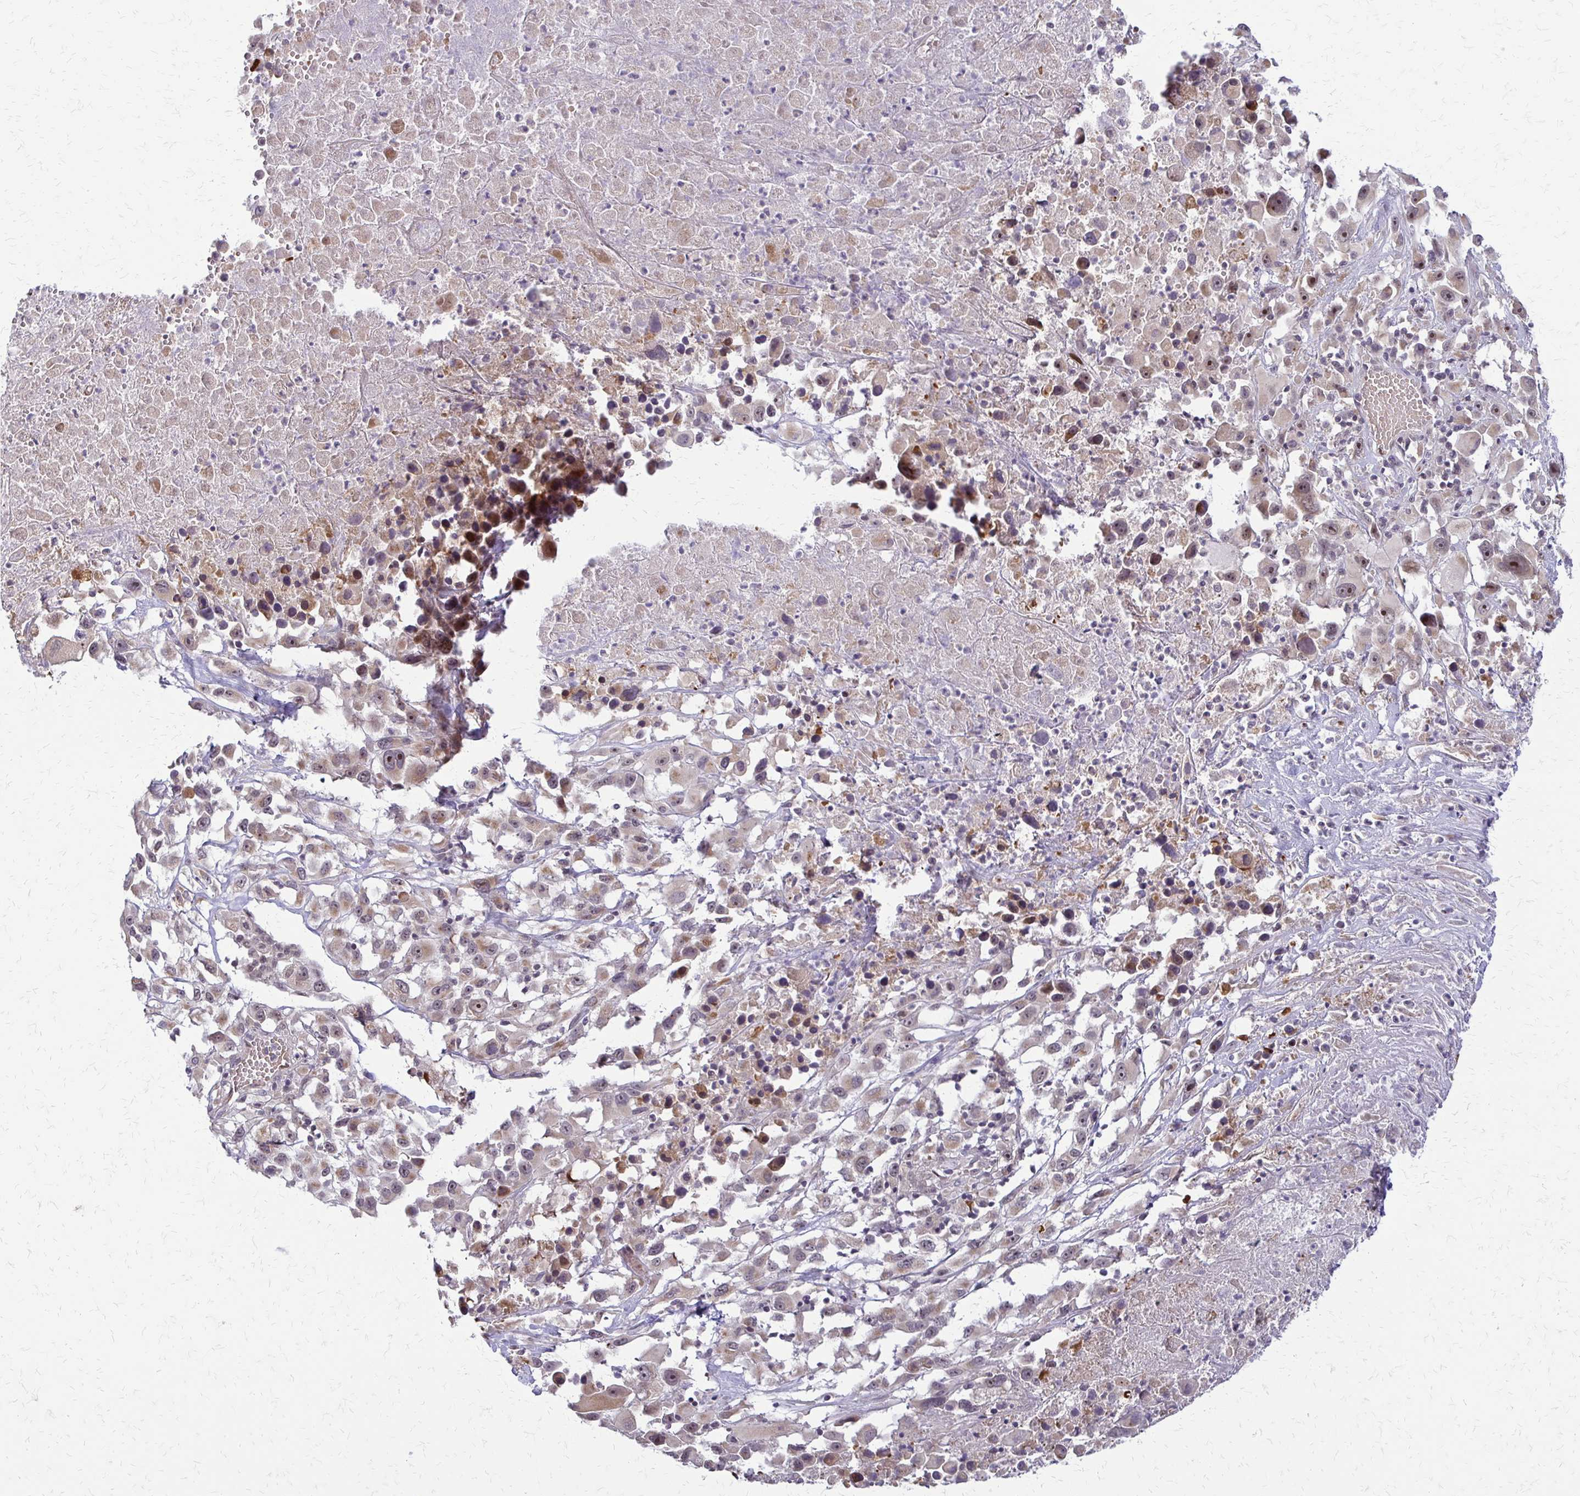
{"staining": {"intensity": "weak", "quantity": ">75%", "location": "cytoplasmic/membranous,nuclear"}, "tissue": "melanoma", "cell_type": "Tumor cells", "image_type": "cancer", "snomed": [{"axis": "morphology", "description": "Malignant melanoma, Metastatic site"}, {"axis": "topography", "description": "Soft tissue"}], "caption": "Human melanoma stained with a protein marker displays weak staining in tumor cells.", "gene": "TRIR", "patient": {"sex": "male", "age": 50}}